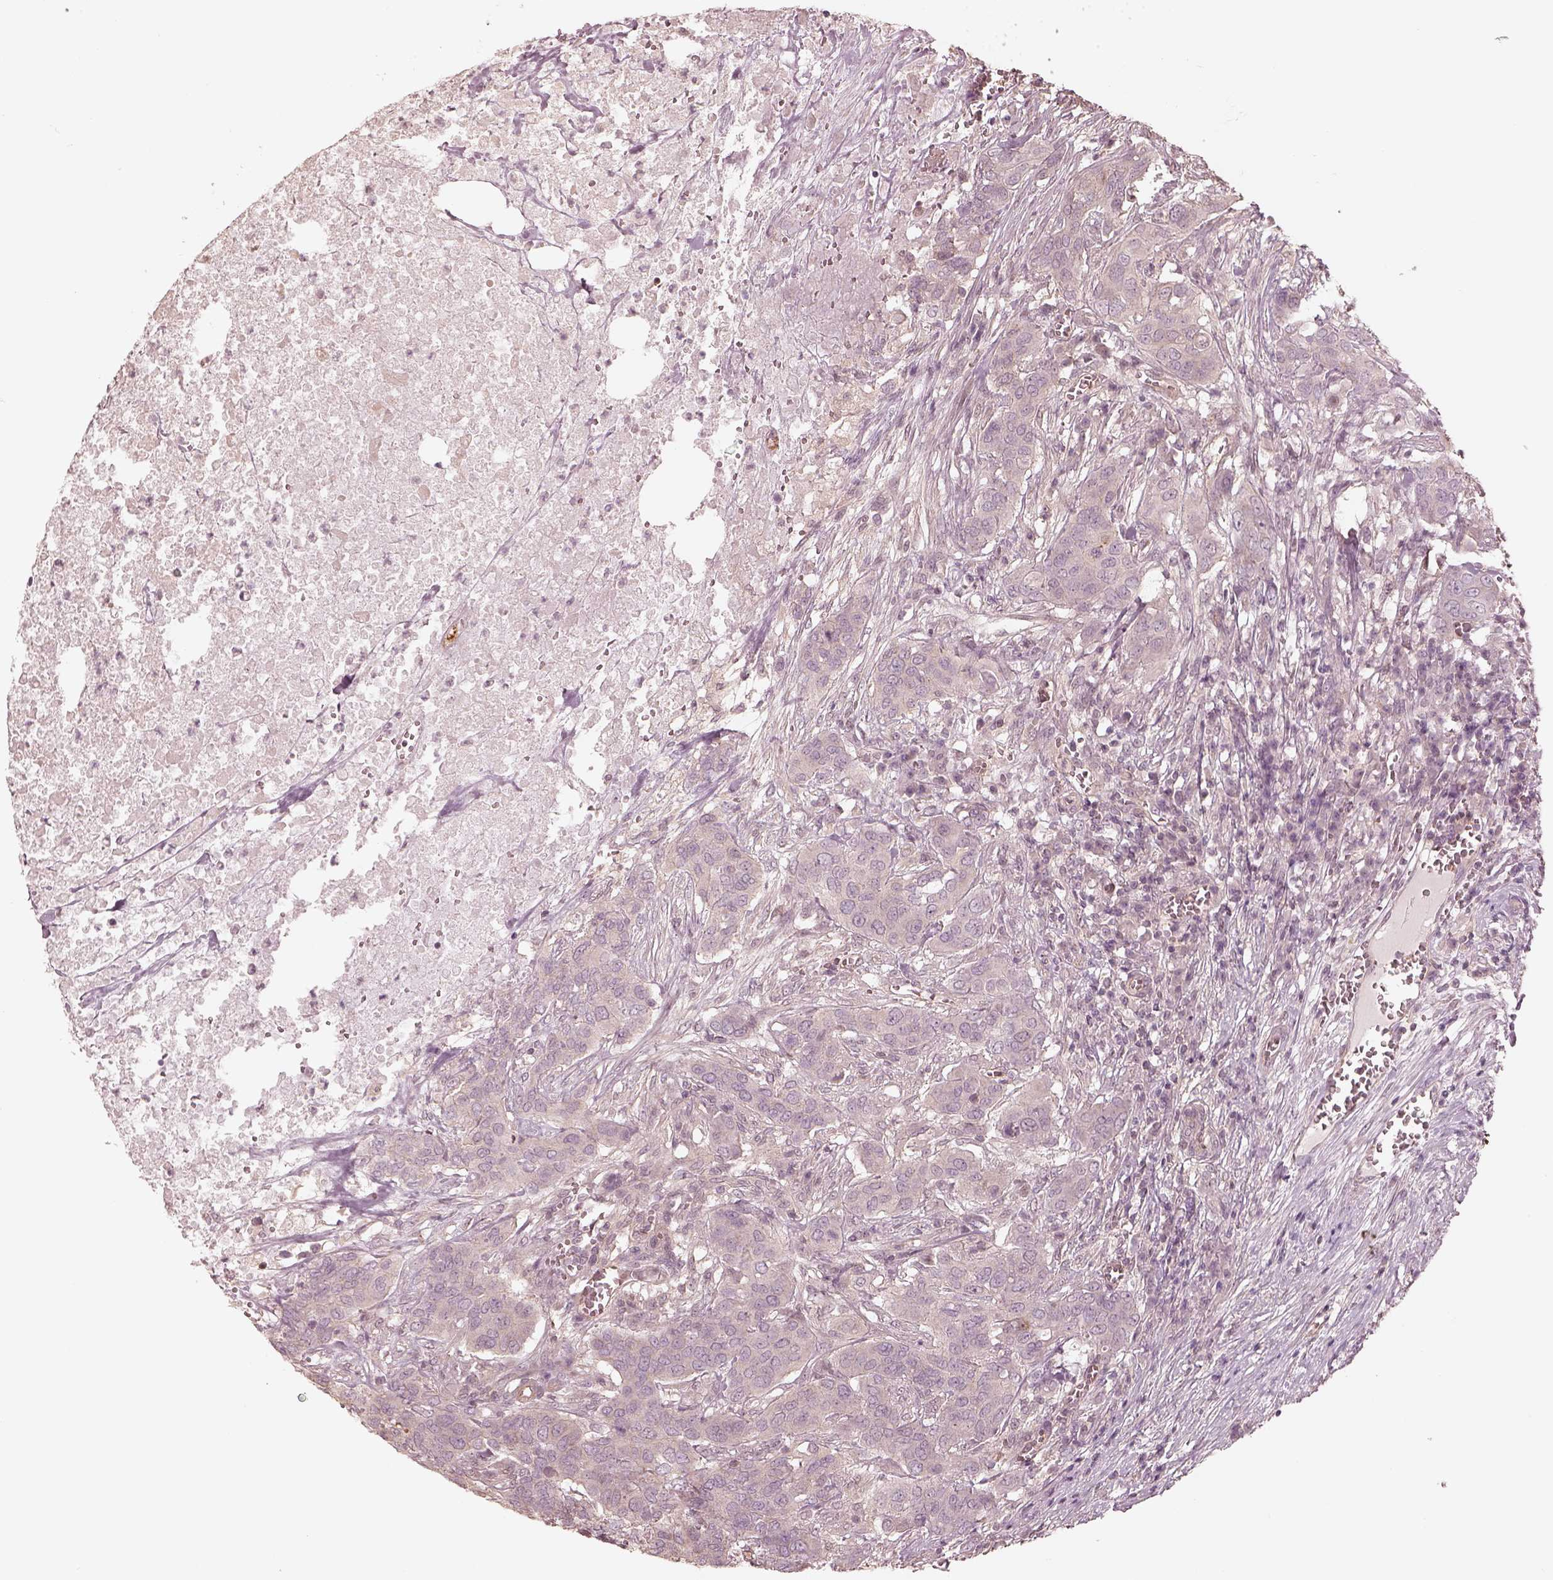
{"staining": {"intensity": "negative", "quantity": "none", "location": "none"}, "tissue": "urothelial cancer", "cell_type": "Tumor cells", "image_type": "cancer", "snomed": [{"axis": "morphology", "description": "Urothelial carcinoma, NOS"}, {"axis": "morphology", "description": "Urothelial carcinoma, High grade"}, {"axis": "topography", "description": "Urinary bladder"}], "caption": "The immunohistochemistry micrograph has no significant staining in tumor cells of transitional cell carcinoma tissue.", "gene": "KIF5C", "patient": {"sex": "male", "age": 63}}